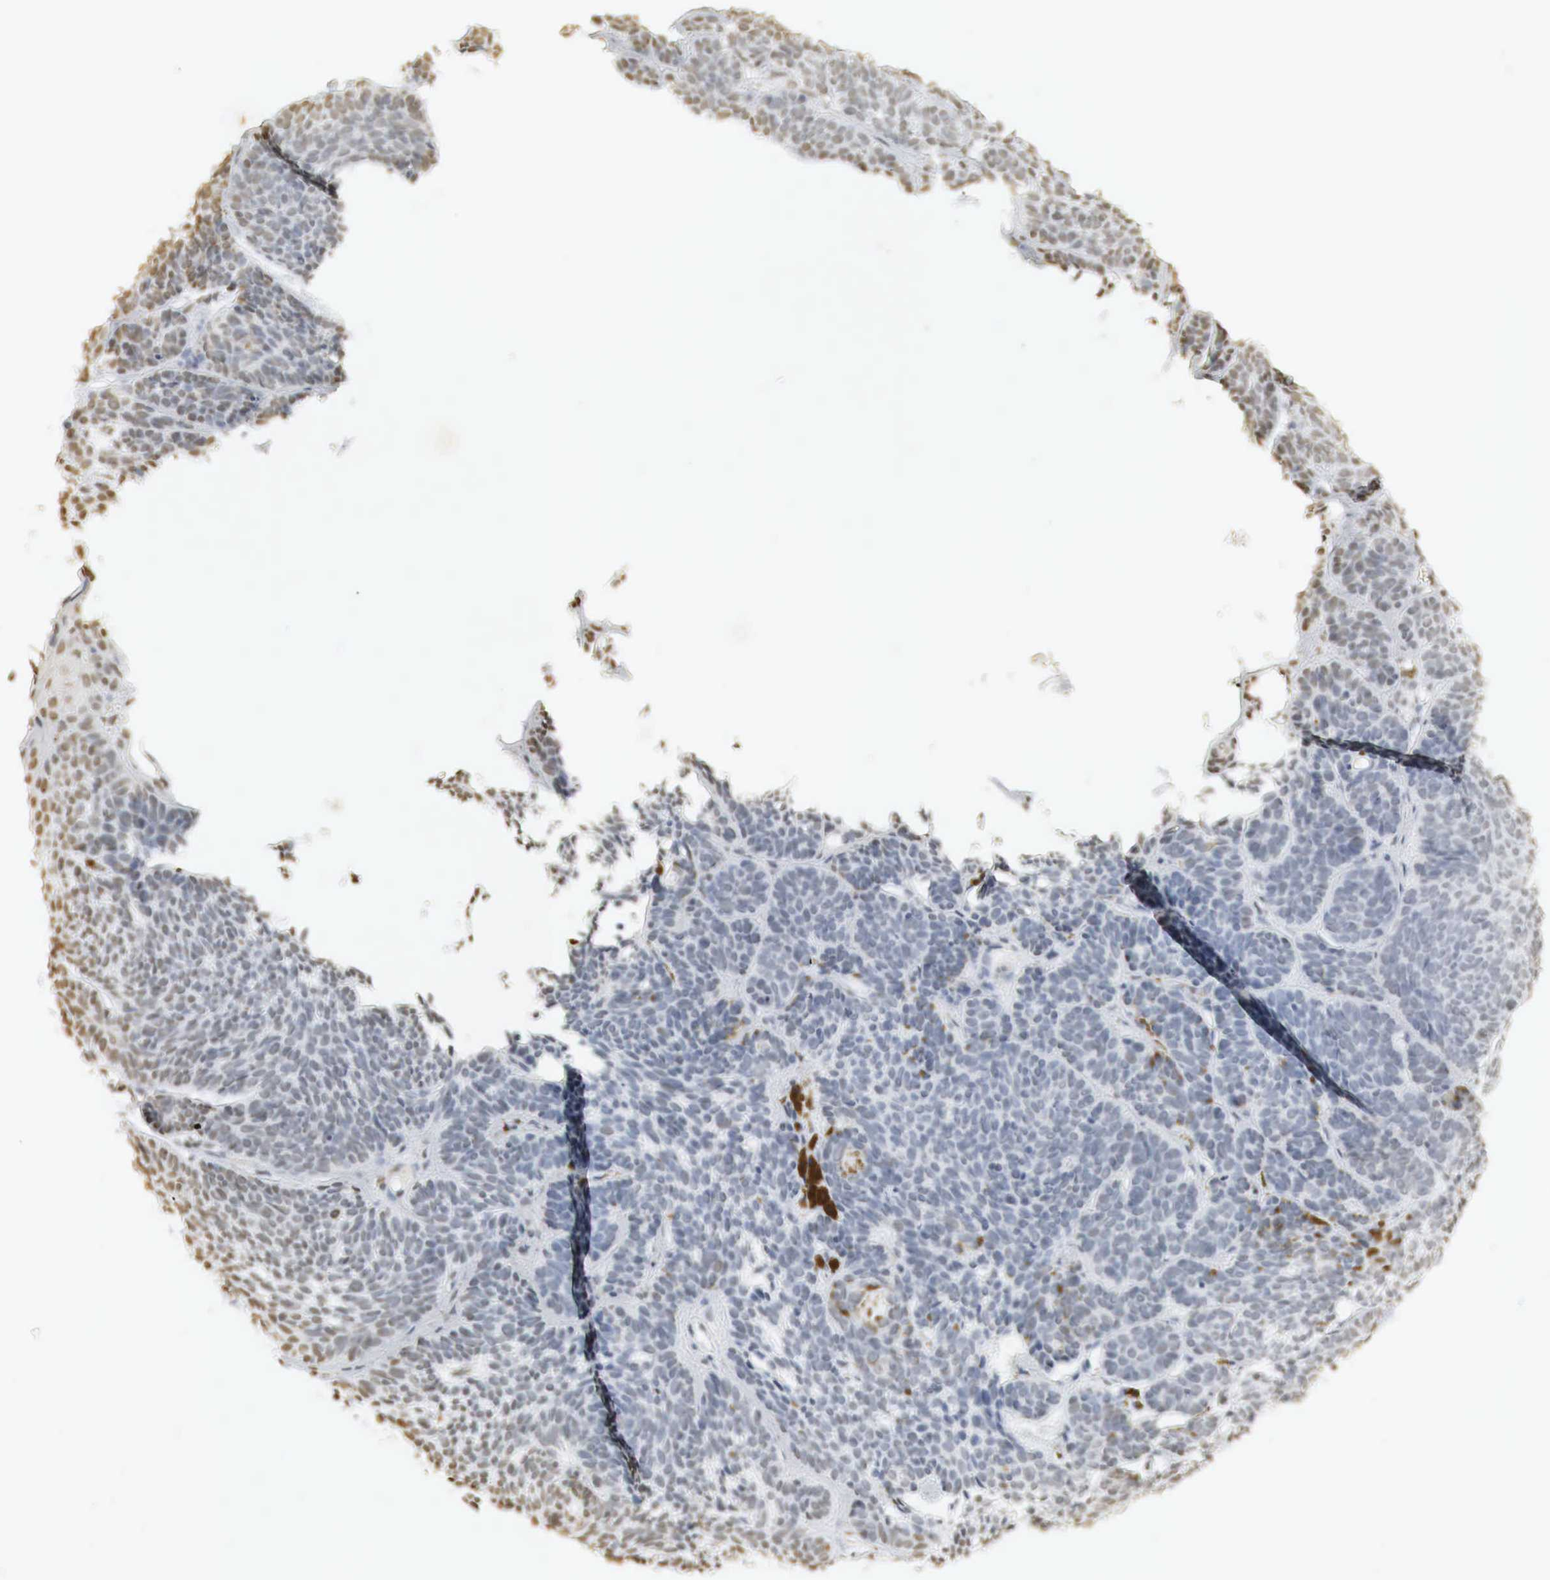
{"staining": {"intensity": "weak", "quantity": "<25%", "location": "nuclear"}, "tissue": "skin cancer", "cell_type": "Tumor cells", "image_type": "cancer", "snomed": [{"axis": "morphology", "description": "Basal cell carcinoma"}, {"axis": "topography", "description": "Skin"}], "caption": "This is a photomicrograph of immunohistochemistry staining of basal cell carcinoma (skin), which shows no positivity in tumor cells.", "gene": "ERBB4", "patient": {"sex": "female", "age": 62}}